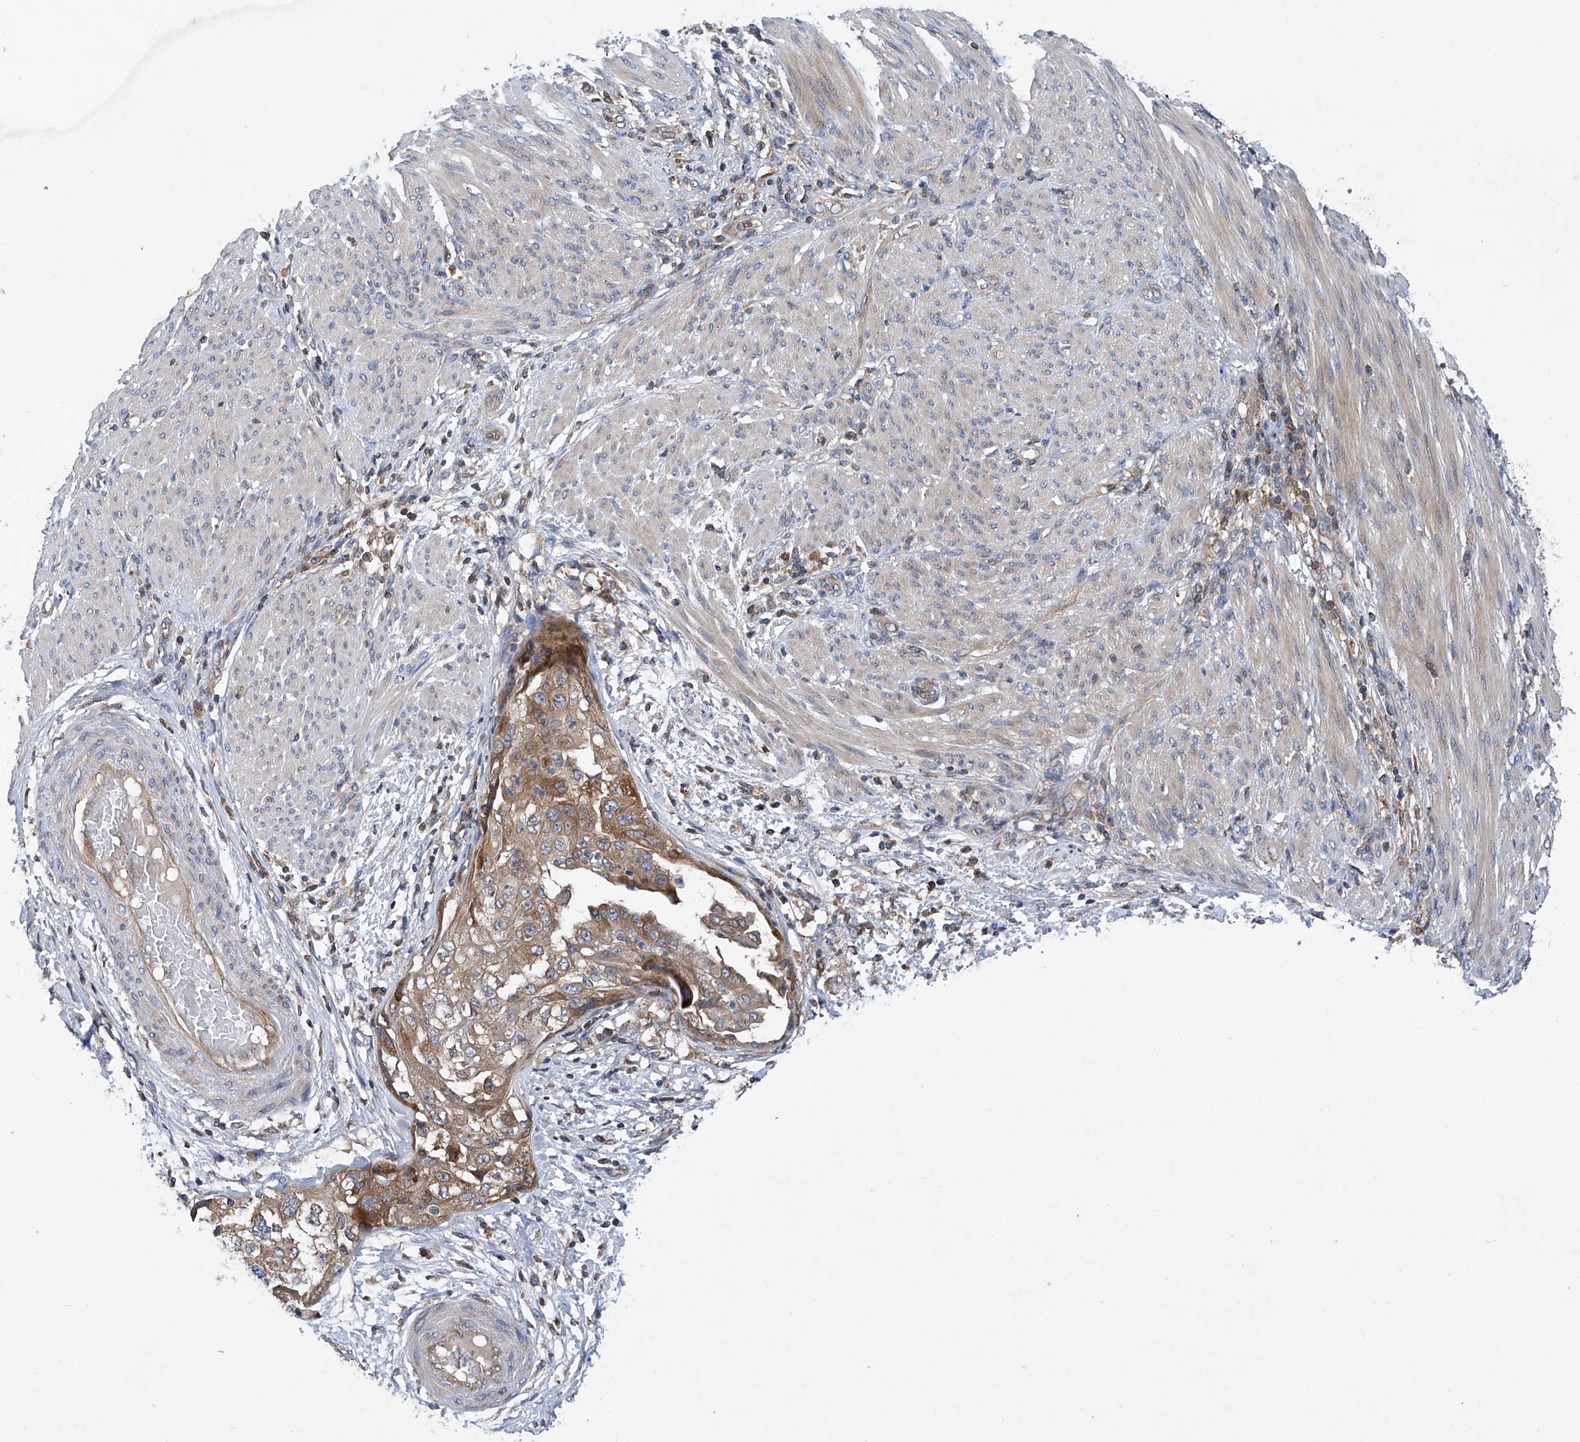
{"staining": {"intensity": "moderate", "quantity": ">75%", "location": "cytoplasmic/membranous"}, "tissue": "endometrial cancer", "cell_type": "Tumor cells", "image_type": "cancer", "snomed": [{"axis": "morphology", "description": "Adenocarcinoma, NOS"}, {"axis": "topography", "description": "Endometrium"}], "caption": "An image of endometrial cancer stained for a protein shows moderate cytoplasmic/membranous brown staining in tumor cells.", "gene": "TRIM38", "patient": {"sex": "female", "age": 85}}